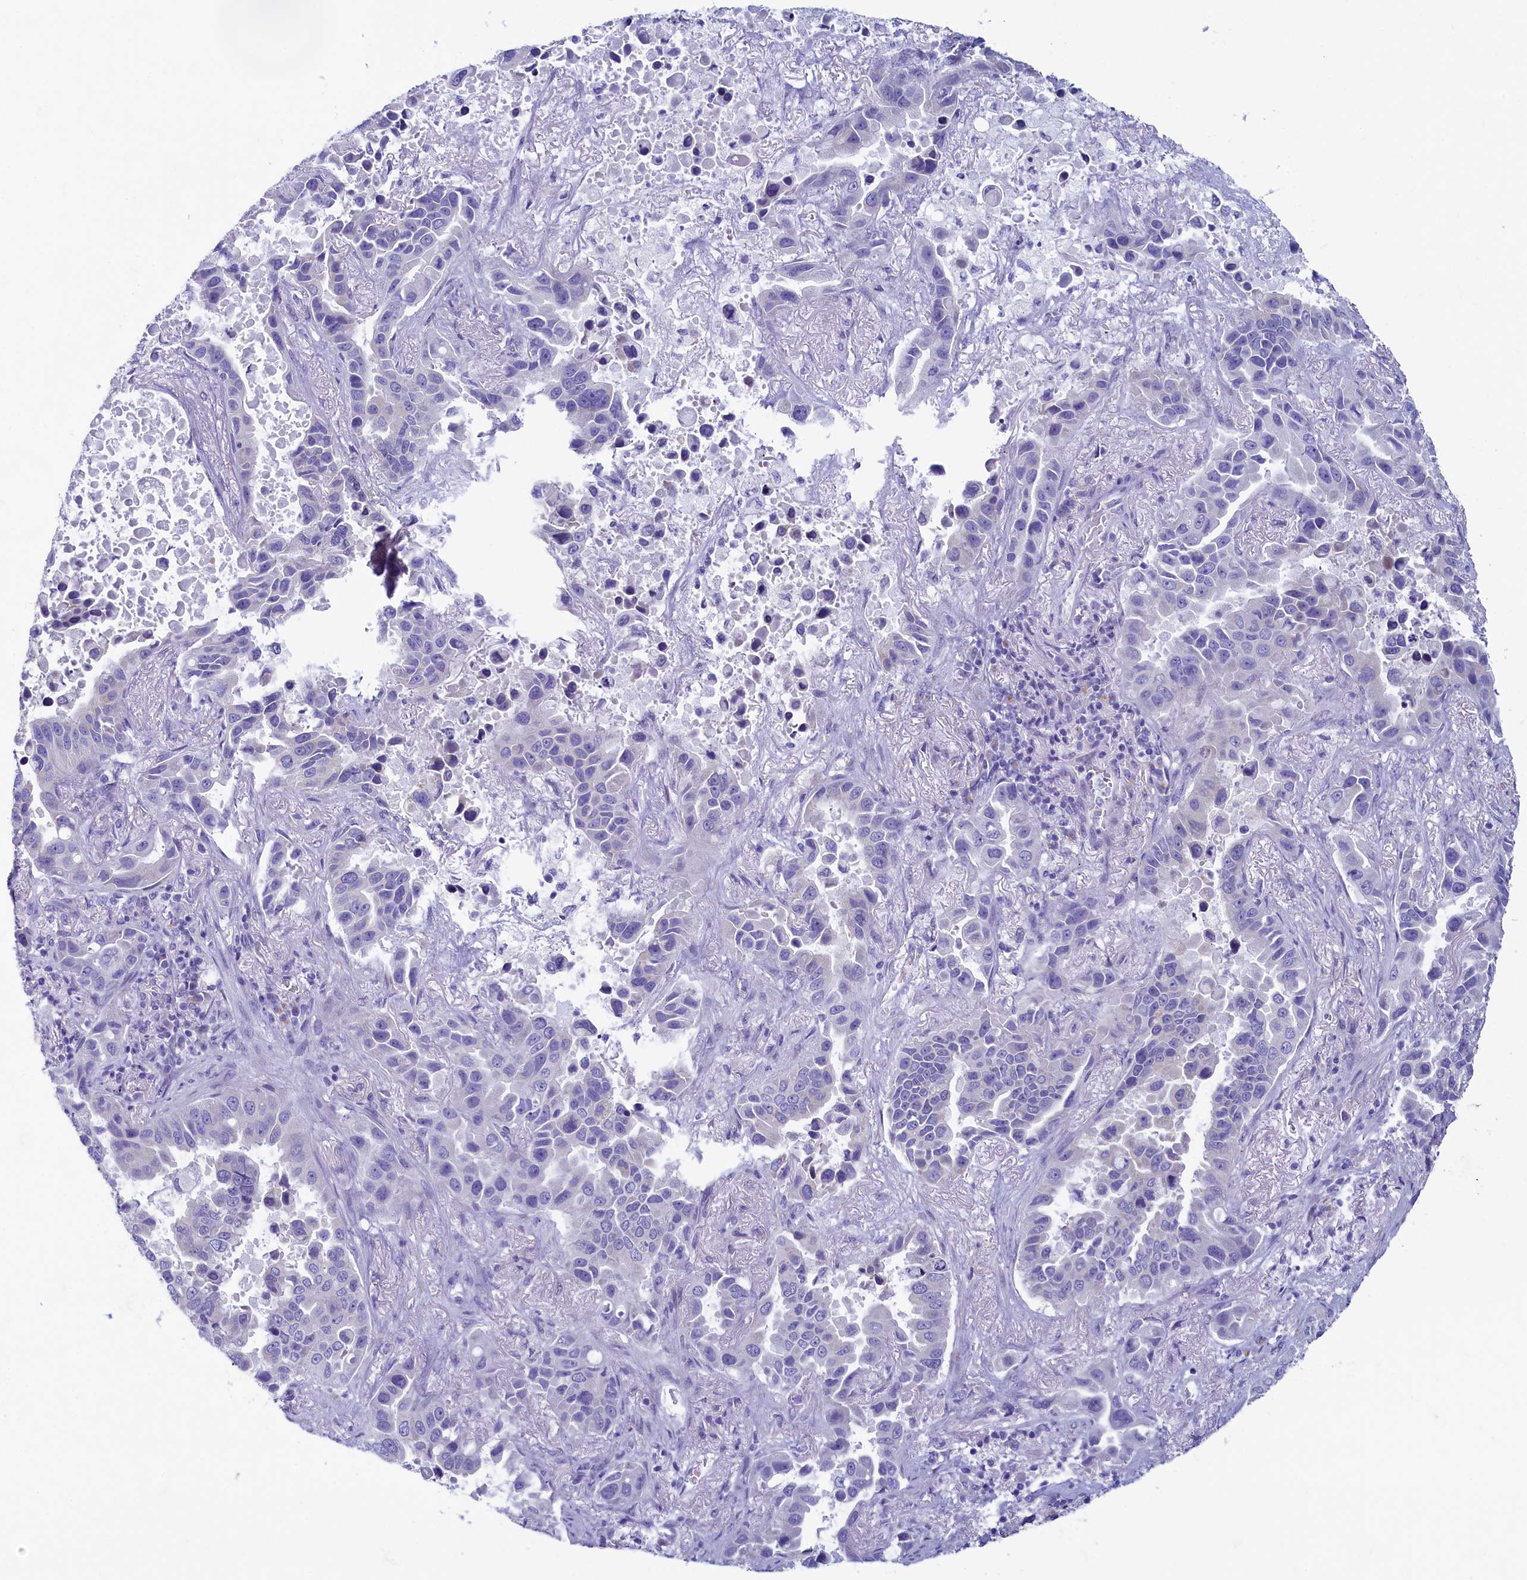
{"staining": {"intensity": "negative", "quantity": "none", "location": "none"}, "tissue": "lung cancer", "cell_type": "Tumor cells", "image_type": "cancer", "snomed": [{"axis": "morphology", "description": "Adenocarcinoma, NOS"}, {"axis": "topography", "description": "Lung"}], "caption": "High magnification brightfield microscopy of lung adenocarcinoma stained with DAB (3,3'-diaminobenzidine) (brown) and counterstained with hematoxylin (blue): tumor cells show no significant staining. (Stains: DAB (3,3'-diaminobenzidine) immunohistochemistry (IHC) with hematoxylin counter stain, Microscopy: brightfield microscopy at high magnification).", "gene": "SKA3", "patient": {"sex": "male", "age": 64}}